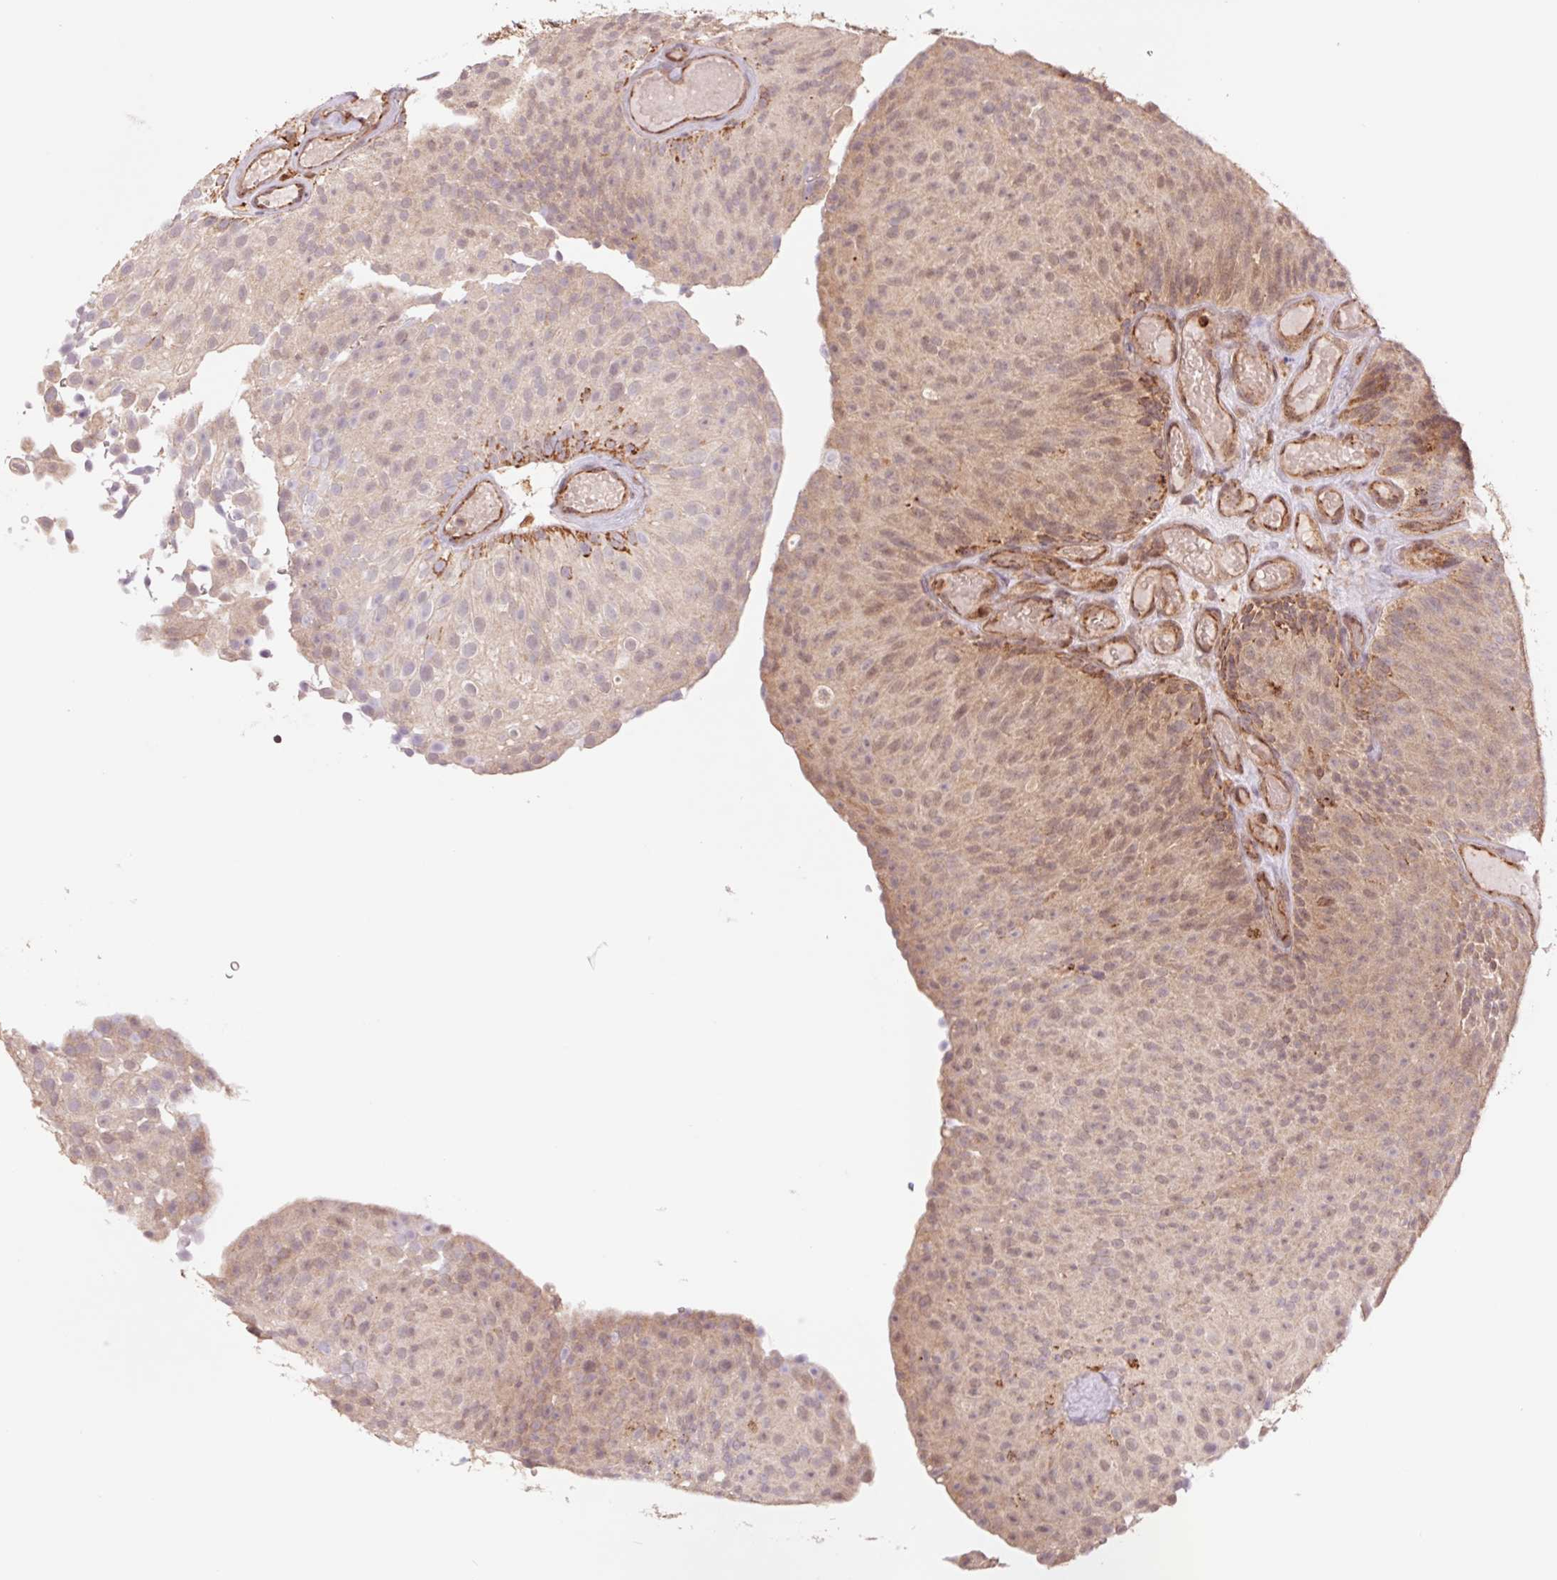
{"staining": {"intensity": "weak", "quantity": "25%-75%", "location": "cytoplasmic/membranous"}, "tissue": "urothelial cancer", "cell_type": "Tumor cells", "image_type": "cancer", "snomed": [{"axis": "morphology", "description": "Urothelial carcinoma, Low grade"}, {"axis": "topography", "description": "Urinary bladder"}], "caption": "Urothelial cancer tissue shows weak cytoplasmic/membranous staining in approximately 25%-75% of tumor cells", "gene": "URM1", "patient": {"sex": "male", "age": 78}}